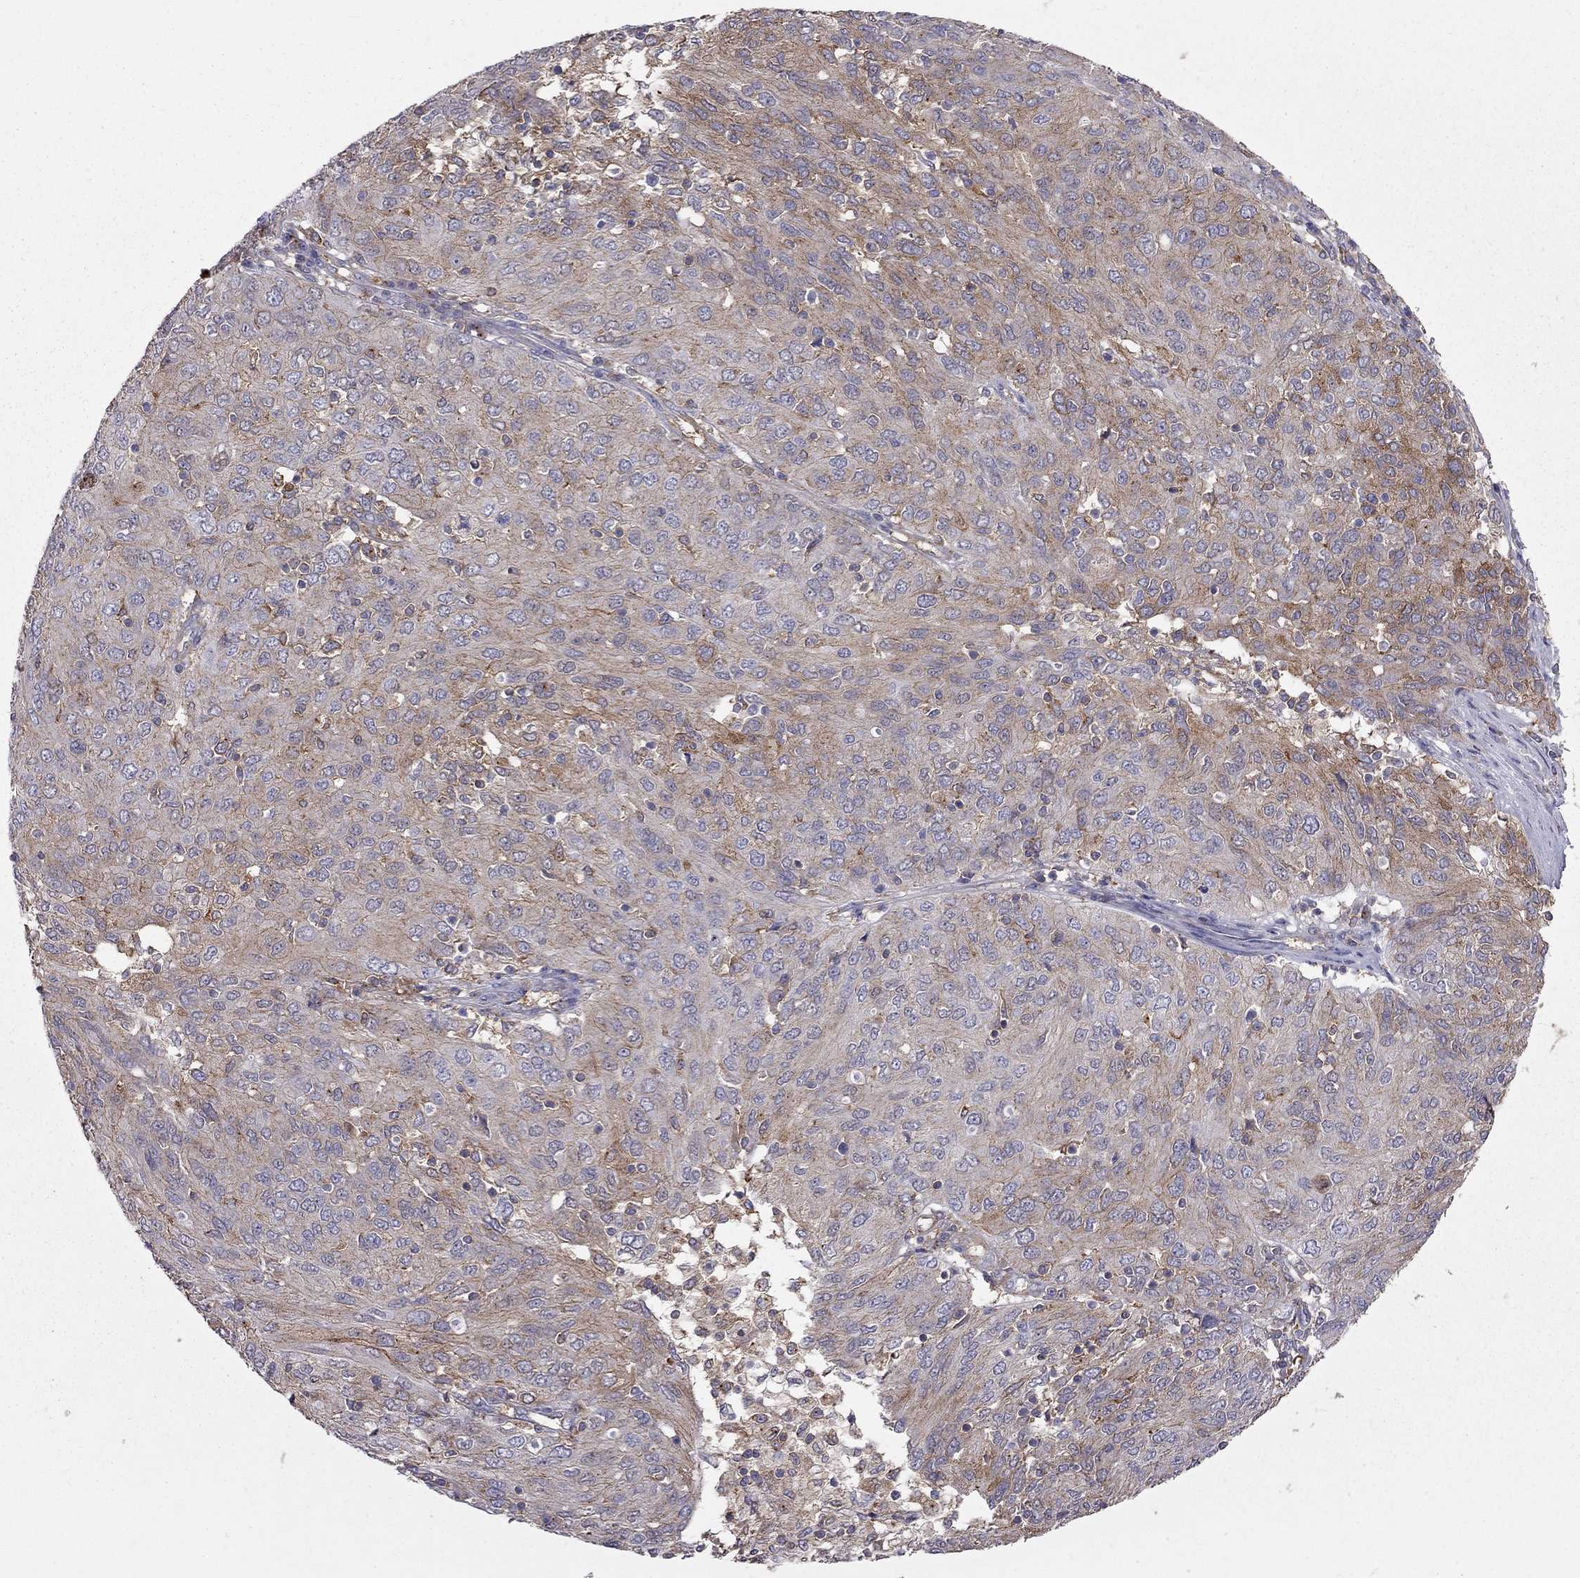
{"staining": {"intensity": "moderate", "quantity": ">75%", "location": "cytoplasmic/membranous"}, "tissue": "ovarian cancer", "cell_type": "Tumor cells", "image_type": "cancer", "snomed": [{"axis": "morphology", "description": "Carcinoma, endometroid"}, {"axis": "topography", "description": "Ovary"}], "caption": "This histopathology image demonstrates ovarian cancer stained with immunohistochemistry to label a protein in brown. The cytoplasmic/membranous of tumor cells show moderate positivity for the protein. Nuclei are counter-stained blue.", "gene": "EIF4E3", "patient": {"sex": "female", "age": 50}}